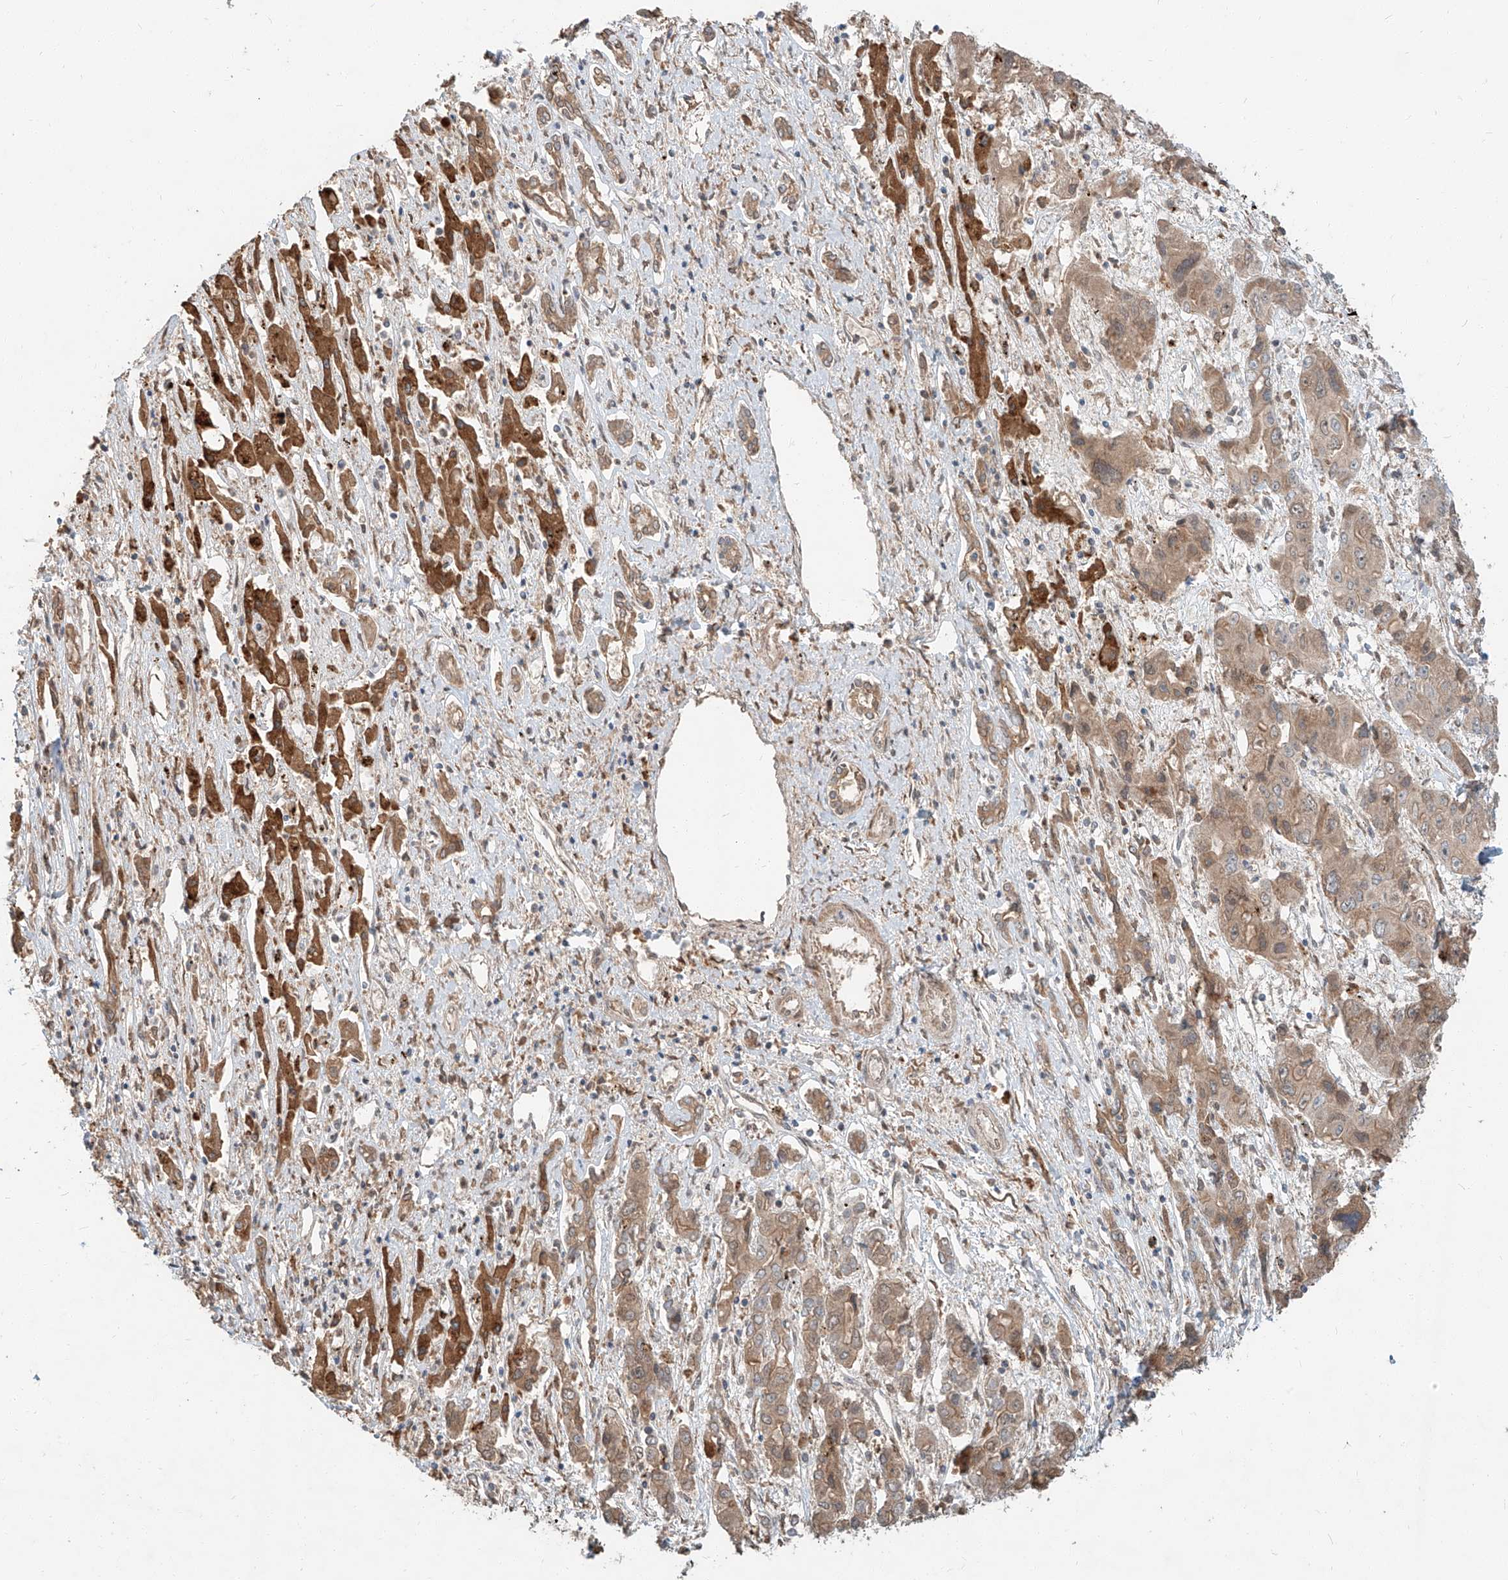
{"staining": {"intensity": "moderate", "quantity": ">75%", "location": "cytoplasmic/membranous"}, "tissue": "liver cancer", "cell_type": "Tumor cells", "image_type": "cancer", "snomed": [{"axis": "morphology", "description": "Cholangiocarcinoma"}, {"axis": "topography", "description": "Liver"}], "caption": "An image showing moderate cytoplasmic/membranous expression in approximately >75% of tumor cells in liver cancer, as visualized by brown immunohistochemical staining.", "gene": "STX19", "patient": {"sex": "male", "age": 67}}